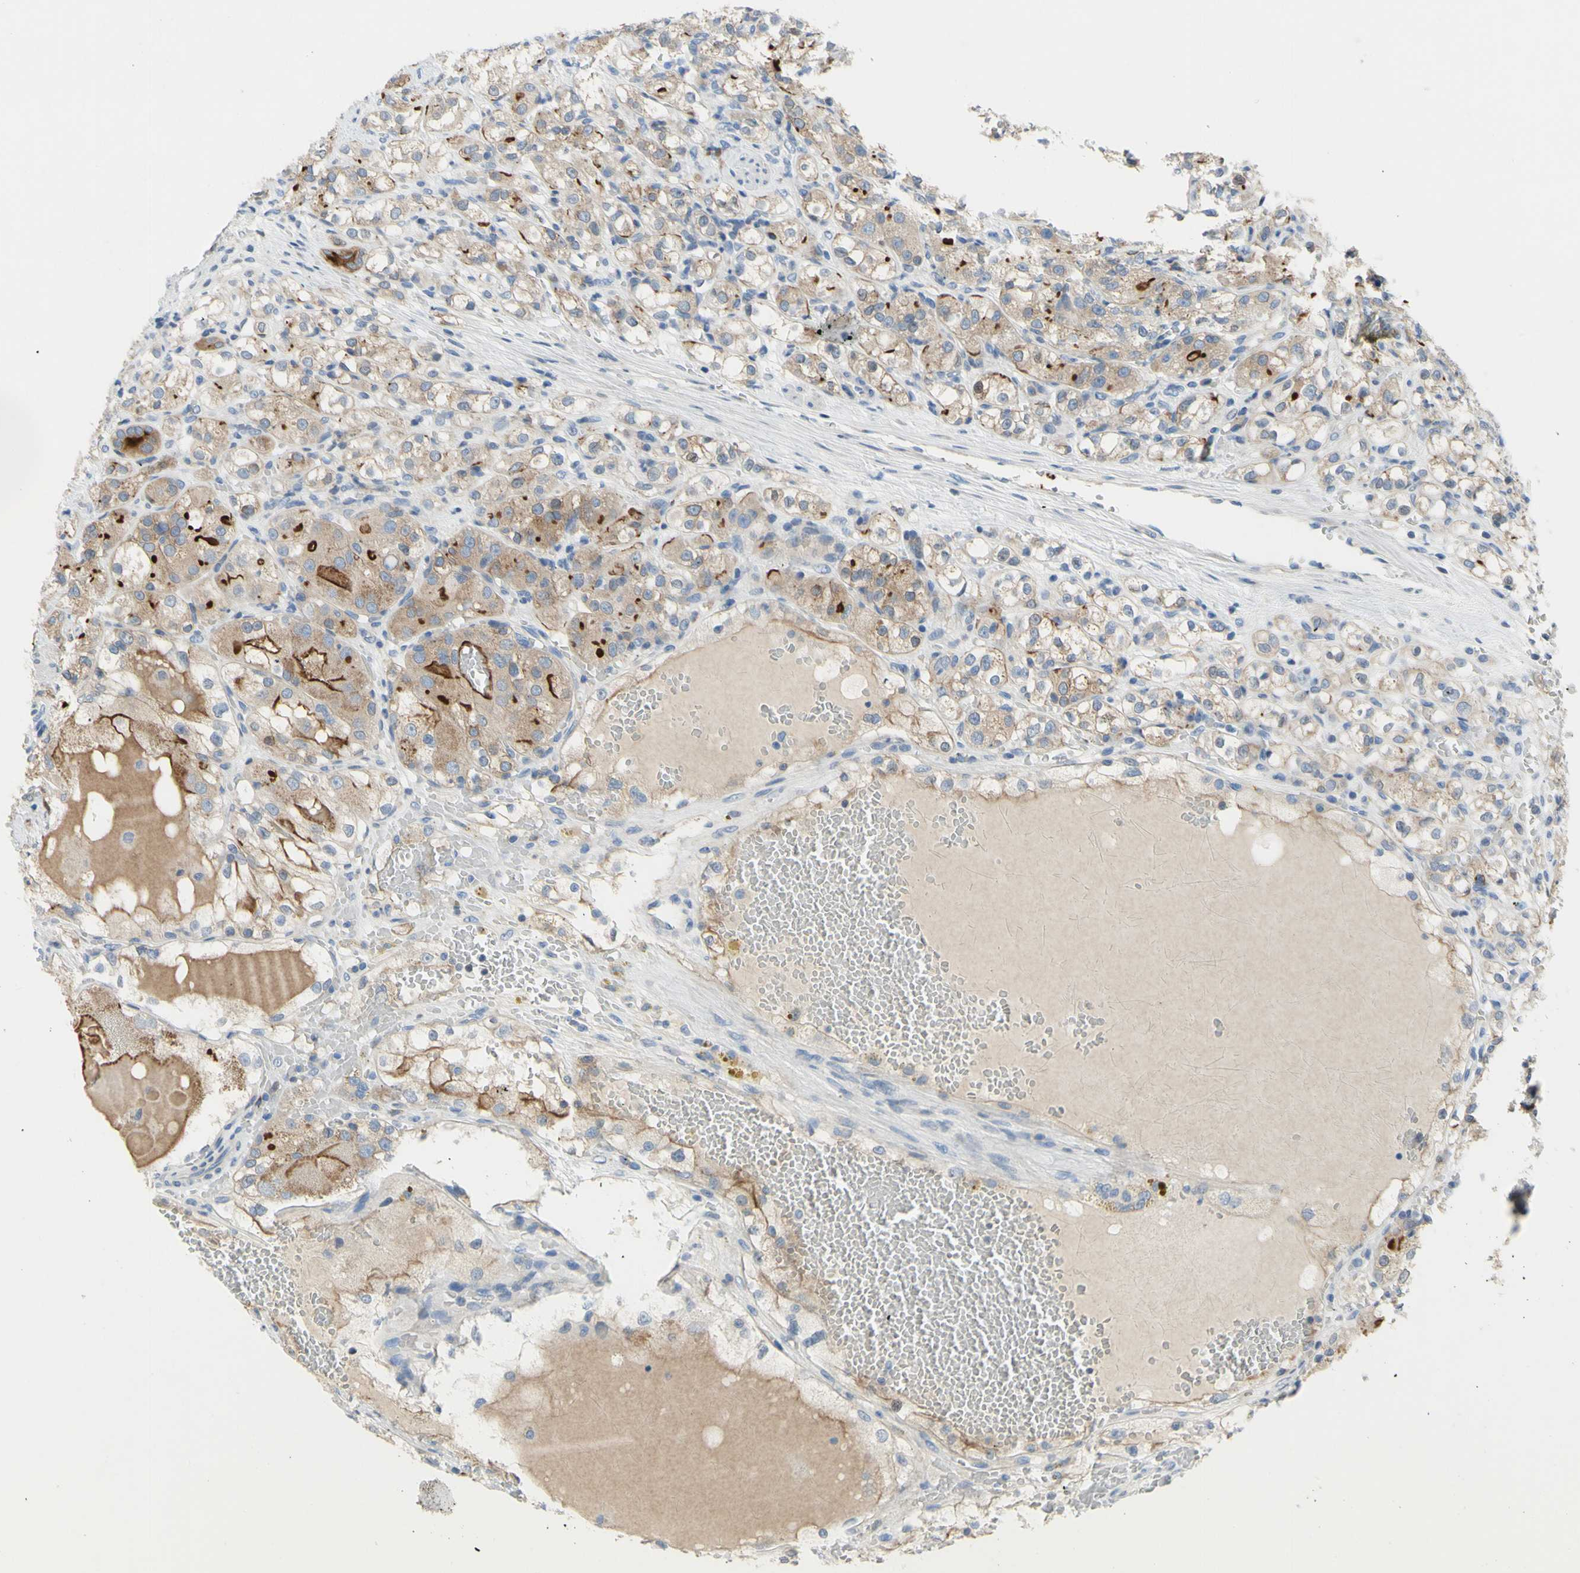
{"staining": {"intensity": "moderate", "quantity": ">75%", "location": "cytoplasmic/membranous"}, "tissue": "renal cancer", "cell_type": "Tumor cells", "image_type": "cancer", "snomed": [{"axis": "morphology", "description": "Normal tissue, NOS"}, {"axis": "morphology", "description": "Adenocarcinoma, NOS"}, {"axis": "topography", "description": "Kidney"}], "caption": "A high-resolution image shows immunohistochemistry staining of adenocarcinoma (renal), which exhibits moderate cytoplasmic/membranous staining in approximately >75% of tumor cells. (DAB IHC with brightfield microscopy, high magnification).", "gene": "MUC1", "patient": {"sex": "male", "age": 61}}